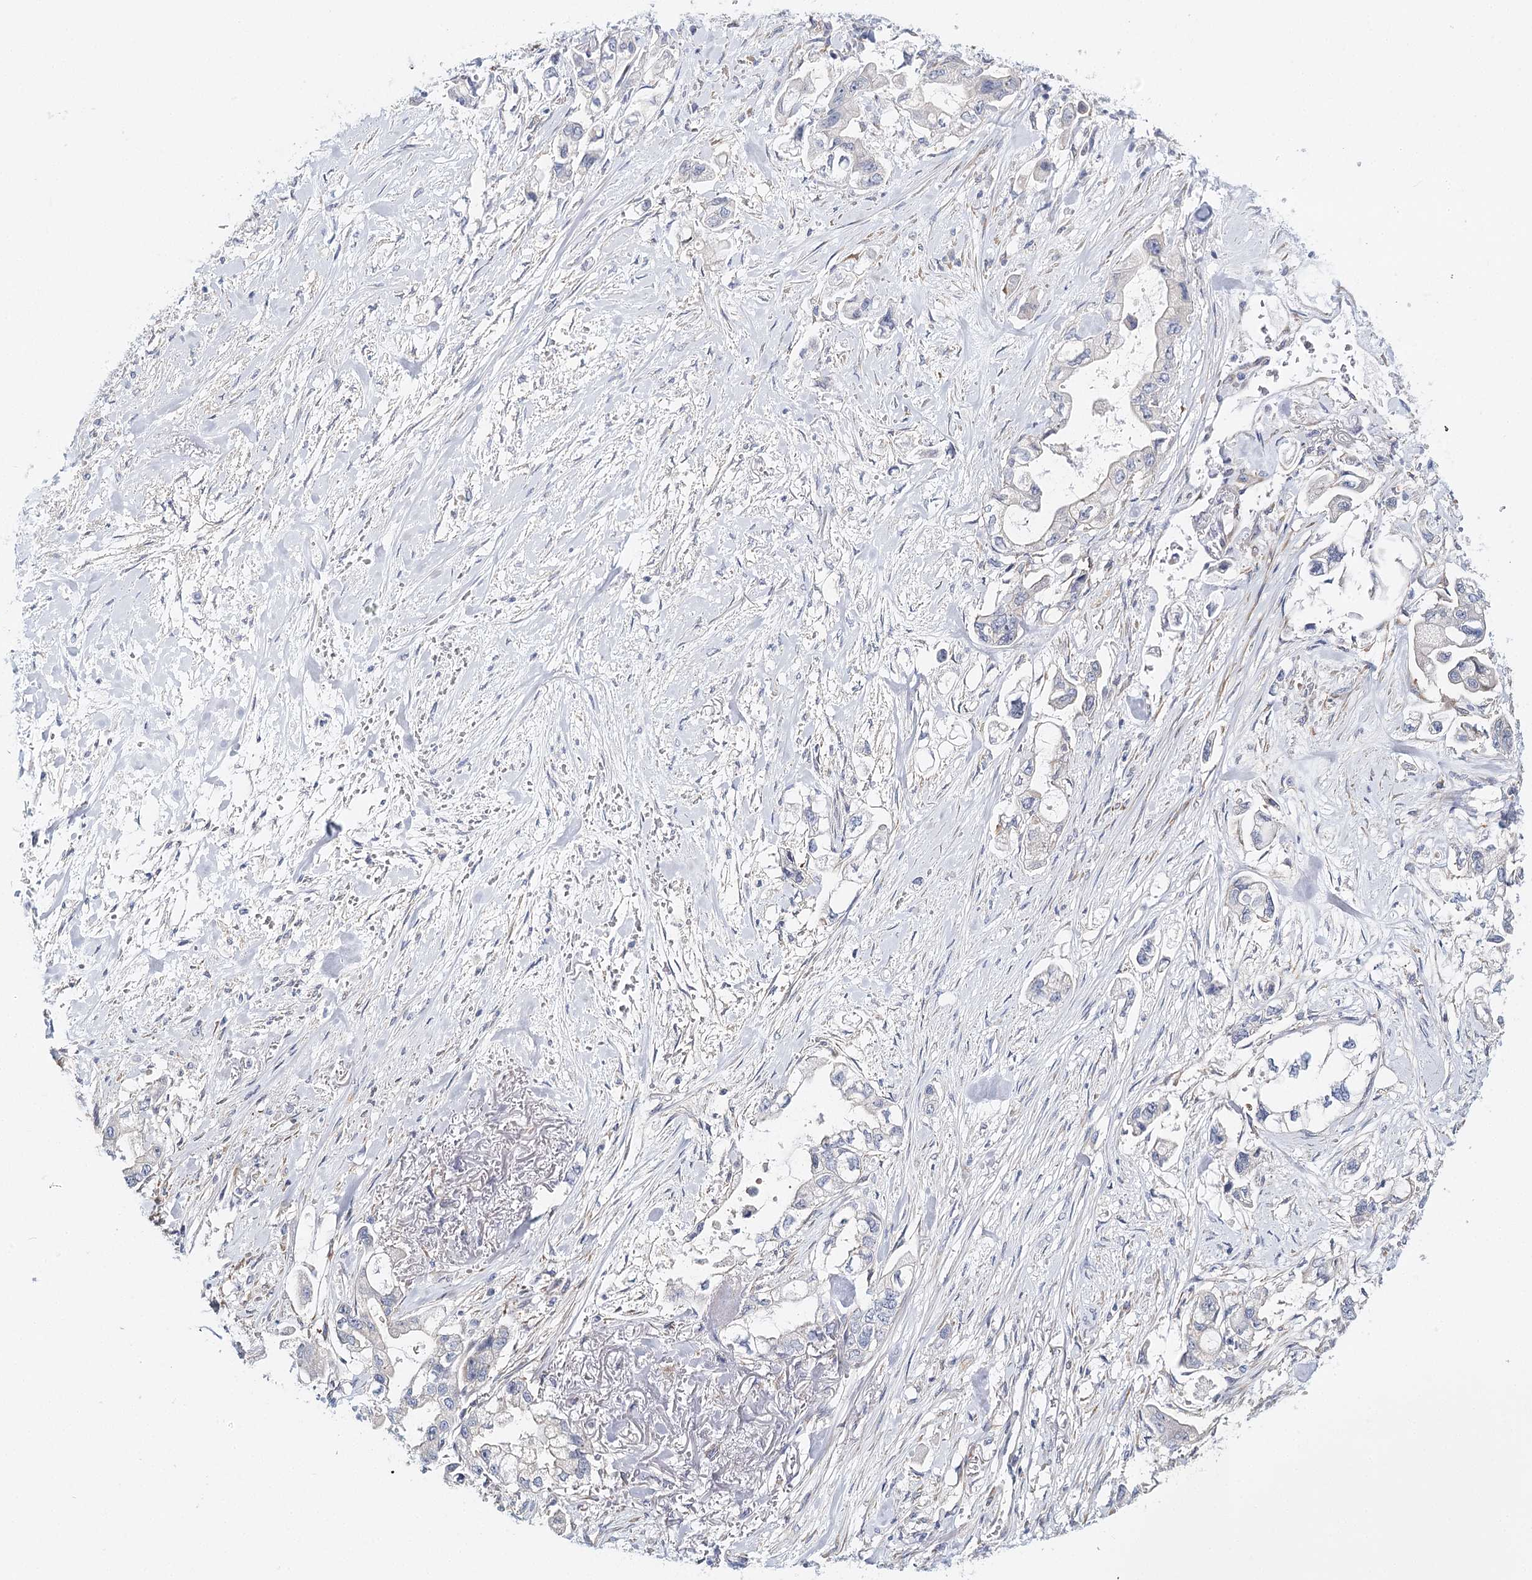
{"staining": {"intensity": "negative", "quantity": "none", "location": "none"}, "tissue": "stomach cancer", "cell_type": "Tumor cells", "image_type": "cancer", "snomed": [{"axis": "morphology", "description": "Adenocarcinoma, NOS"}, {"axis": "topography", "description": "Stomach"}], "caption": "The immunohistochemistry (IHC) histopathology image has no significant expression in tumor cells of stomach cancer (adenocarcinoma) tissue.", "gene": "TEX12", "patient": {"sex": "male", "age": 62}}